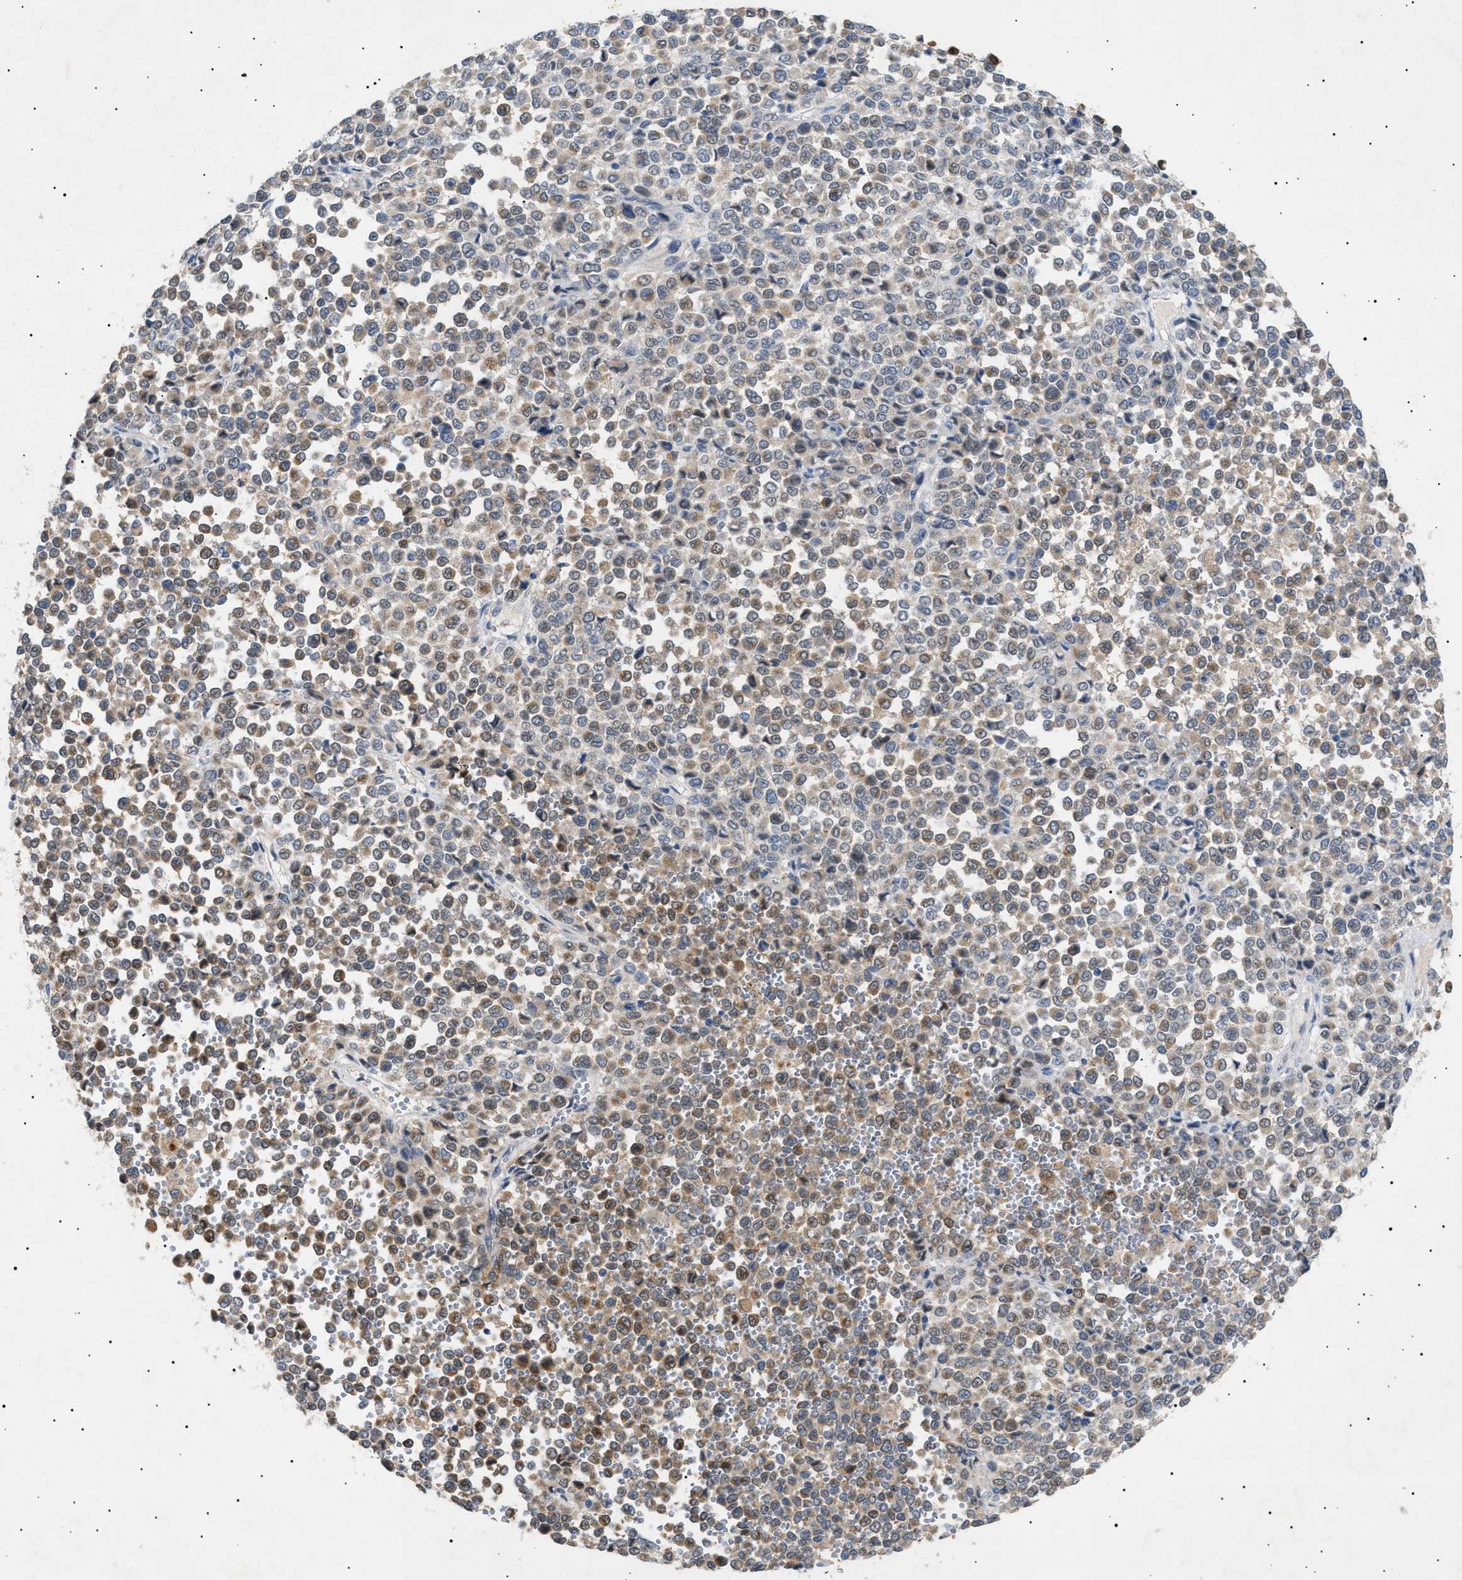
{"staining": {"intensity": "moderate", "quantity": ">75%", "location": "cytoplasmic/membranous"}, "tissue": "melanoma", "cell_type": "Tumor cells", "image_type": "cancer", "snomed": [{"axis": "morphology", "description": "Malignant melanoma, Metastatic site"}, {"axis": "topography", "description": "Pancreas"}], "caption": "Immunohistochemical staining of malignant melanoma (metastatic site) exhibits moderate cytoplasmic/membranous protein expression in approximately >75% of tumor cells.", "gene": "SIRT5", "patient": {"sex": "female", "age": 30}}